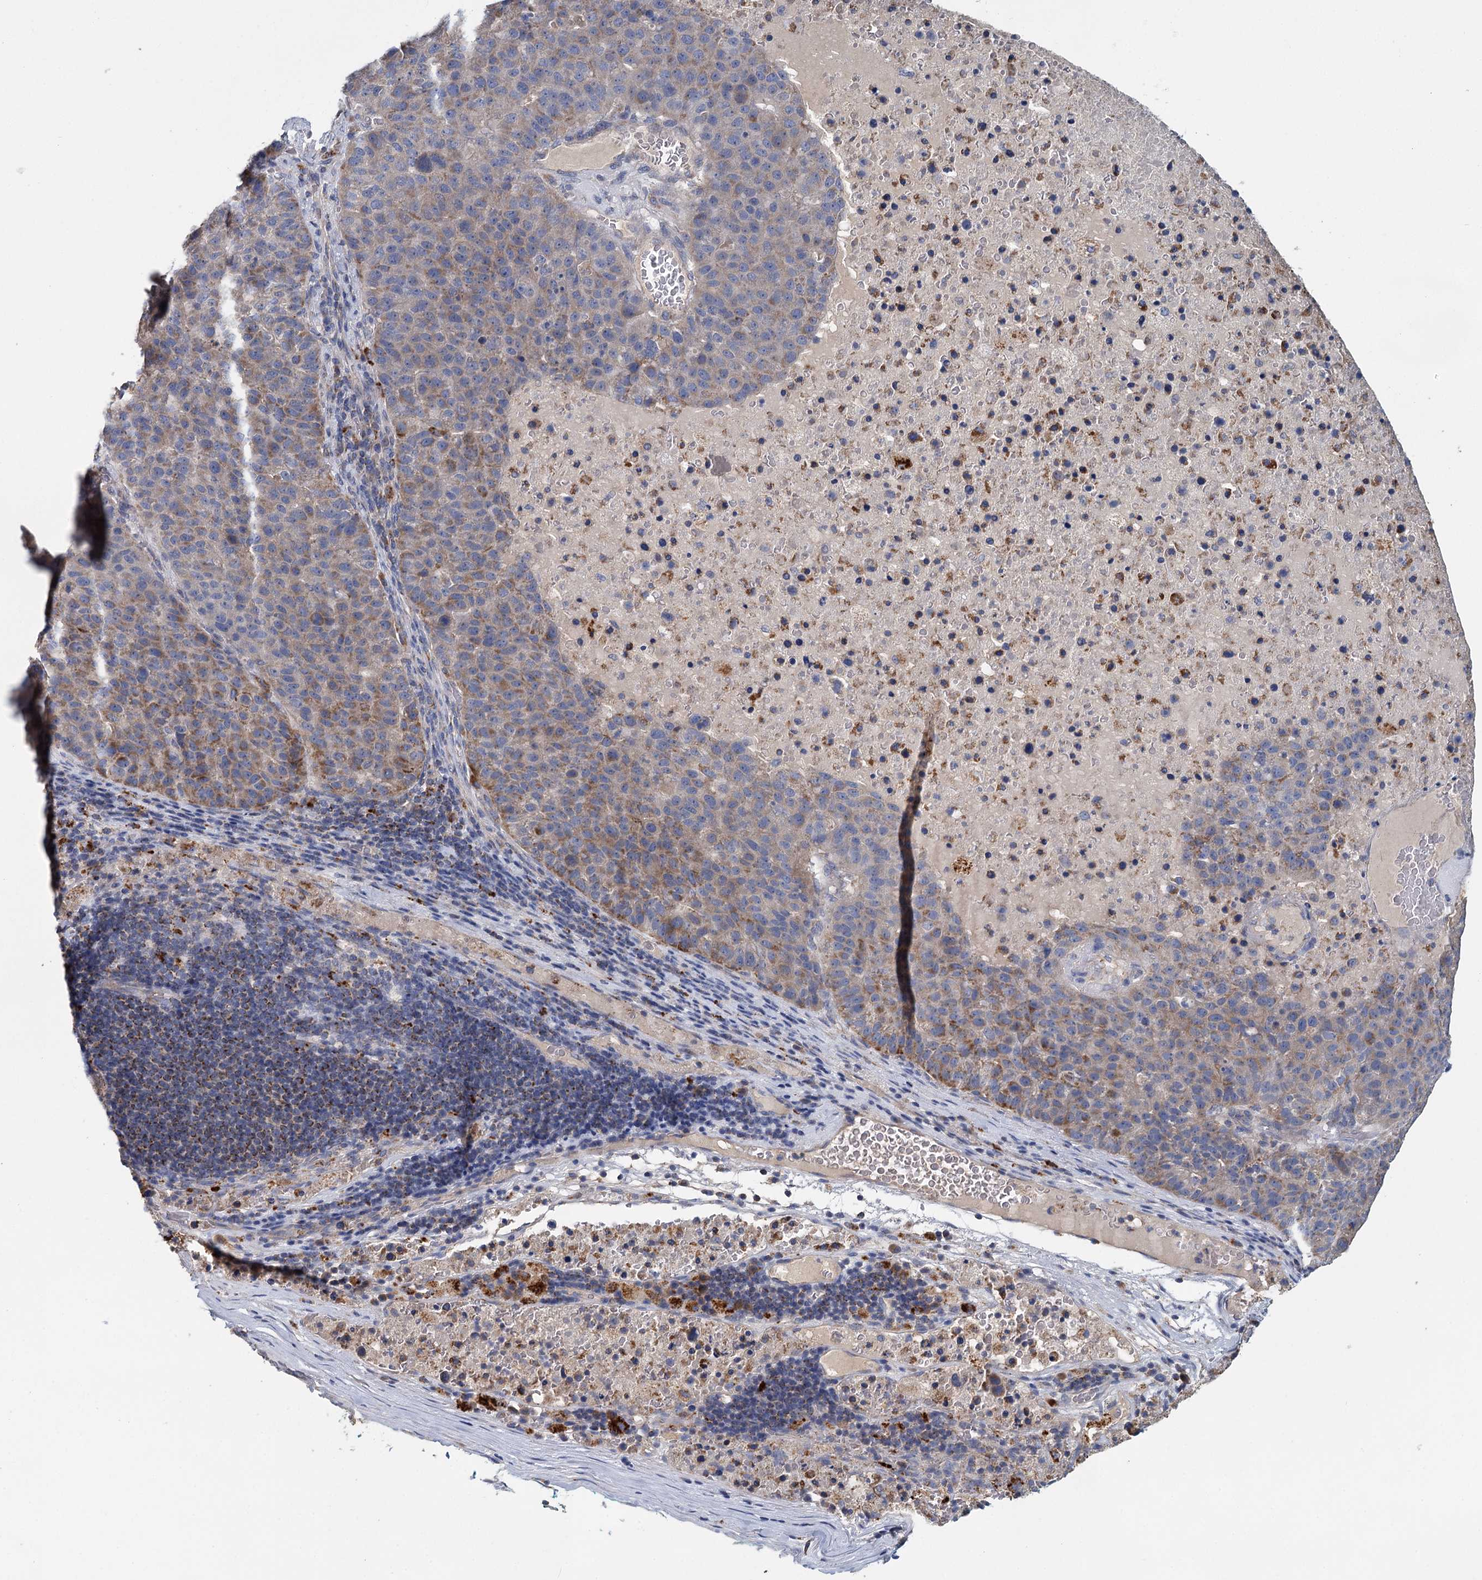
{"staining": {"intensity": "weak", "quantity": "25%-75%", "location": "cytoplasmic/membranous"}, "tissue": "pancreatic cancer", "cell_type": "Tumor cells", "image_type": "cancer", "snomed": [{"axis": "morphology", "description": "Adenocarcinoma, NOS"}, {"axis": "topography", "description": "Pancreas"}], "caption": "Protein staining by immunohistochemistry reveals weak cytoplasmic/membranous positivity in about 25%-75% of tumor cells in pancreatic cancer.", "gene": "ANKRD16", "patient": {"sex": "female", "age": 61}}